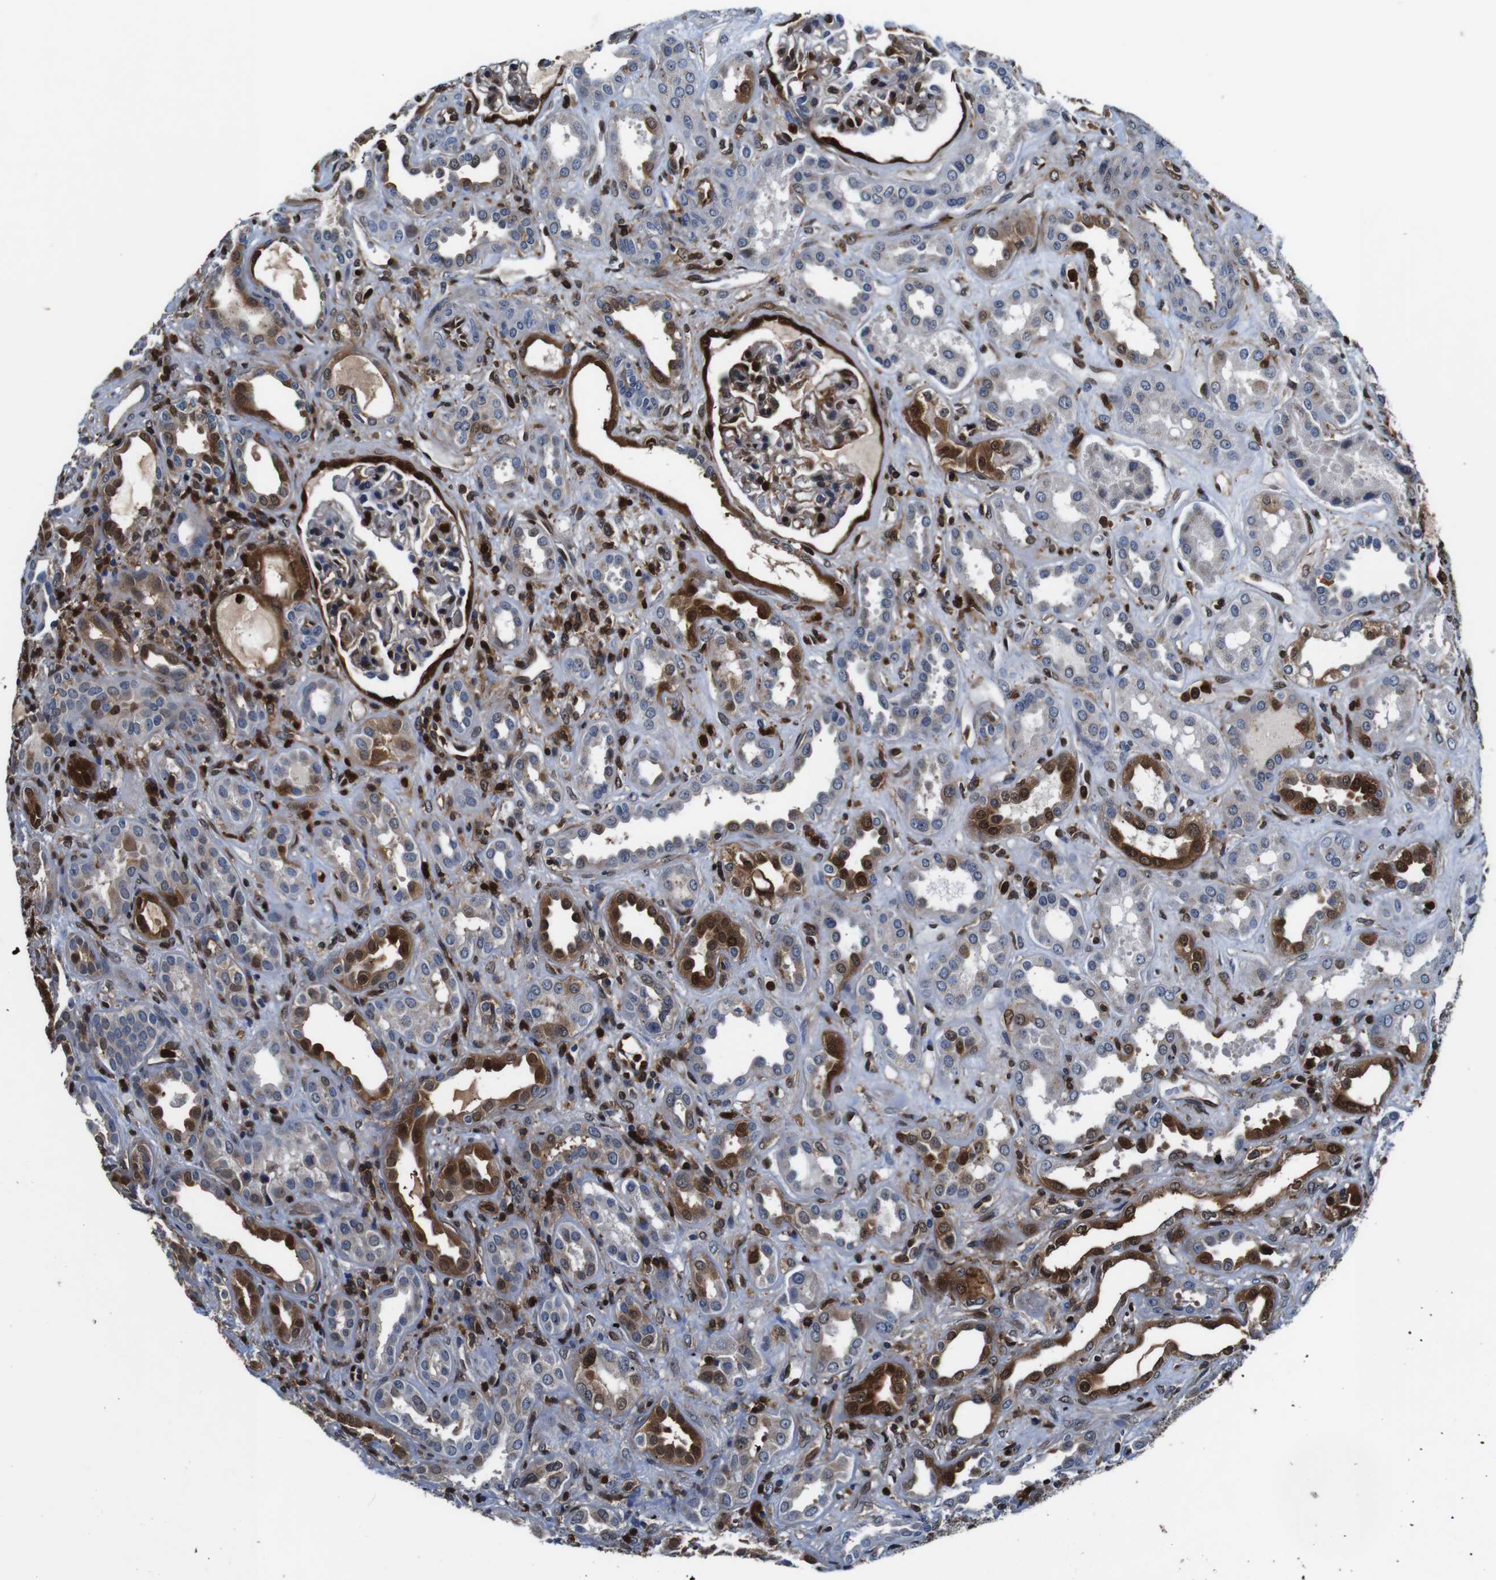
{"staining": {"intensity": "strong", "quantity": "25%-75%", "location": "cytoplasmic/membranous,nuclear"}, "tissue": "kidney", "cell_type": "Cells in glomeruli", "image_type": "normal", "snomed": [{"axis": "morphology", "description": "Normal tissue, NOS"}, {"axis": "topography", "description": "Kidney"}], "caption": "Strong cytoplasmic/membranous,nuclear protein staining is appreciated in about 25%-75% of cells in glomeruli in kidney. Ihc stains the protein of interest in brown and the nuclei are stained blue.", "gene": "ANXA1", "patient": {"sex": "male", "age": 59}}